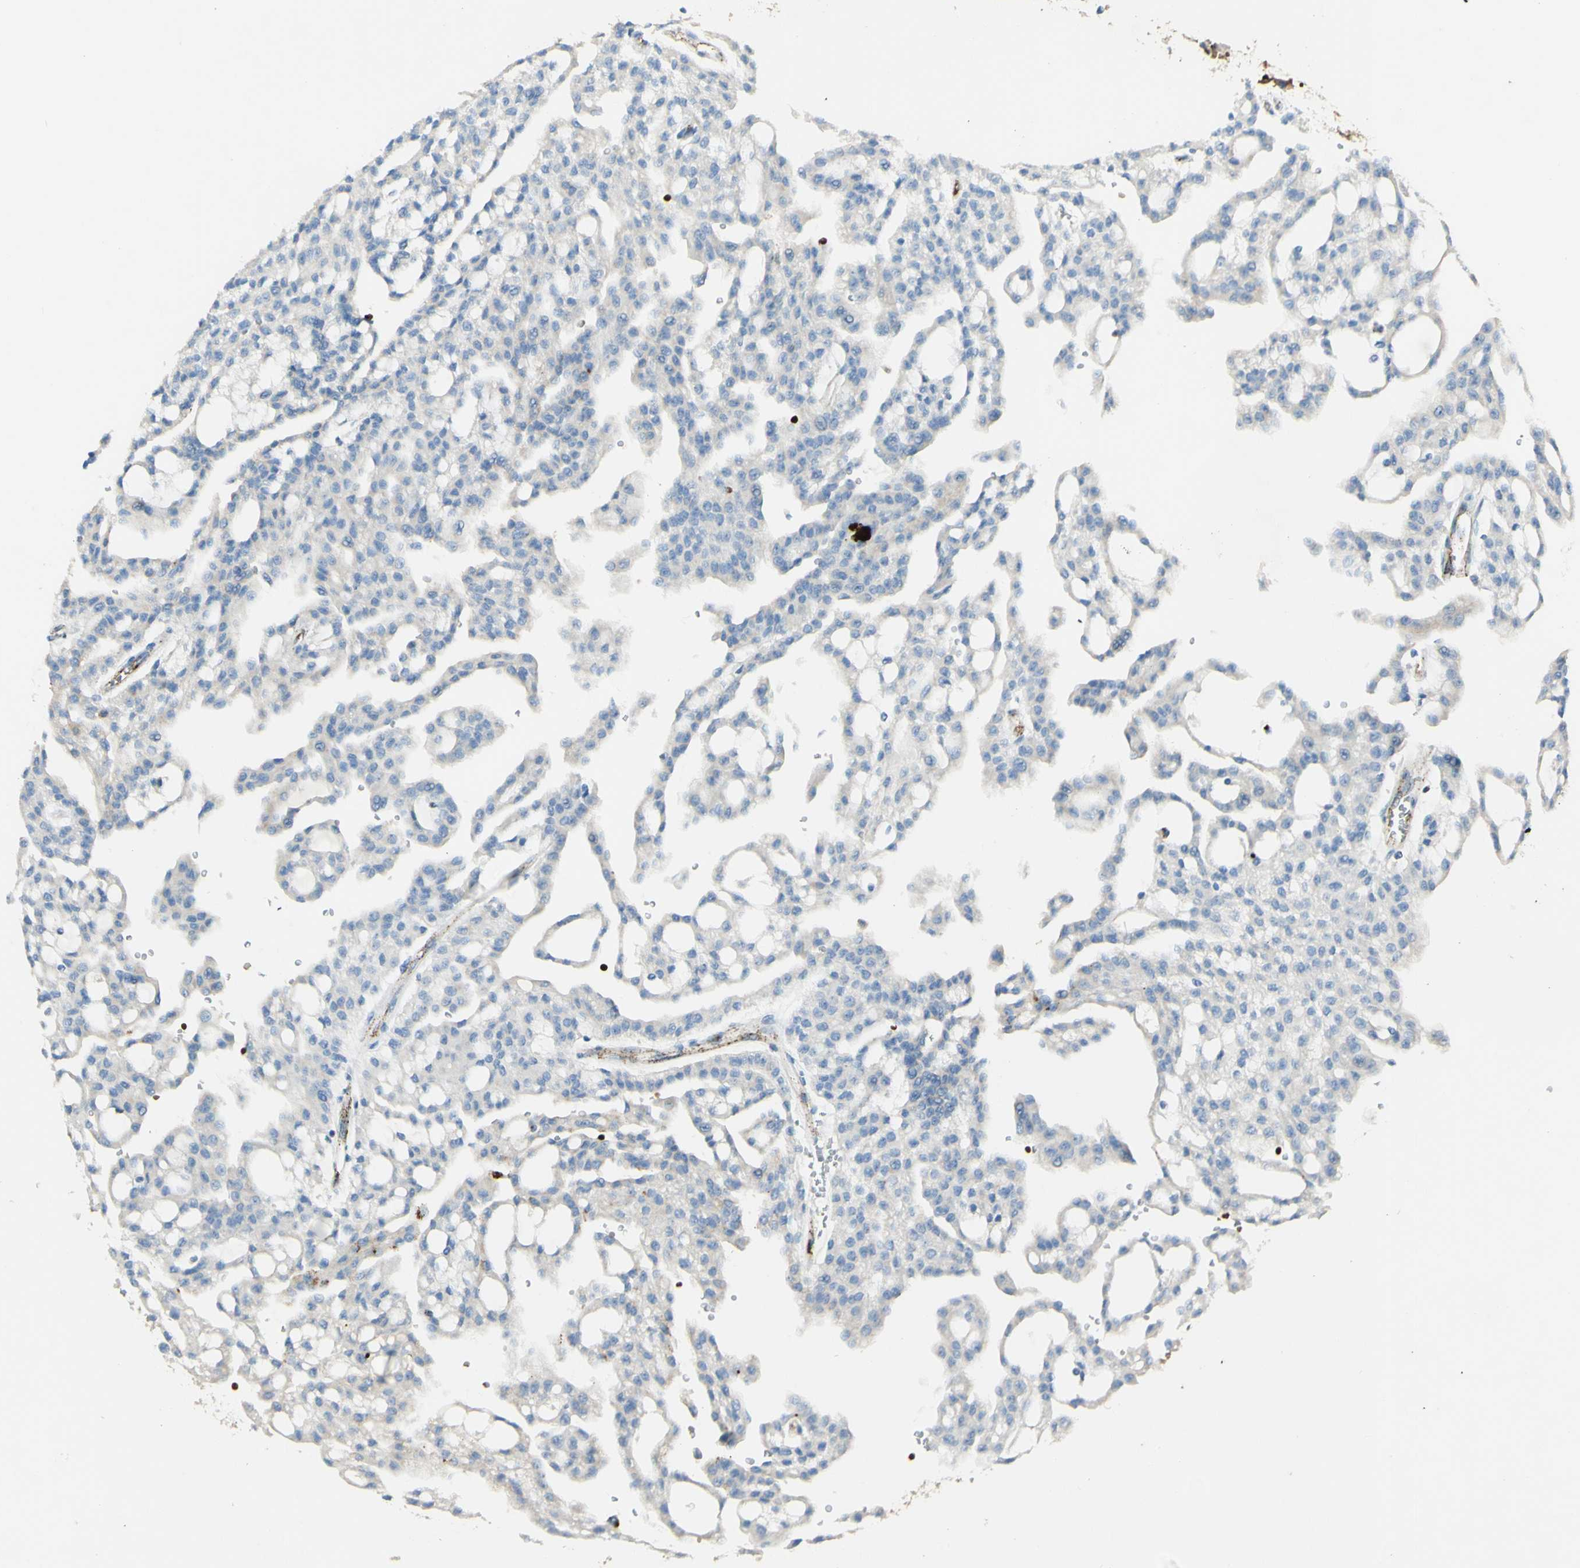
{"staining": {"intensity": "negative", "quantity": "none", "location": "none"}, "tissue": "renal cancer", "cell_type": "Tumor cells", "image_type": "cancer", "snomed": [{"axis": "morphology", "description": "Adenocarcinoma, NOS"}, {"axis": "topography", "description": "Kidney"}], "caption": "The image reveals no significant positivity in tumor cells of renal adenocarcinoma.", "gene": "GAN", "patient": {"sex": "male", "age": 63}}